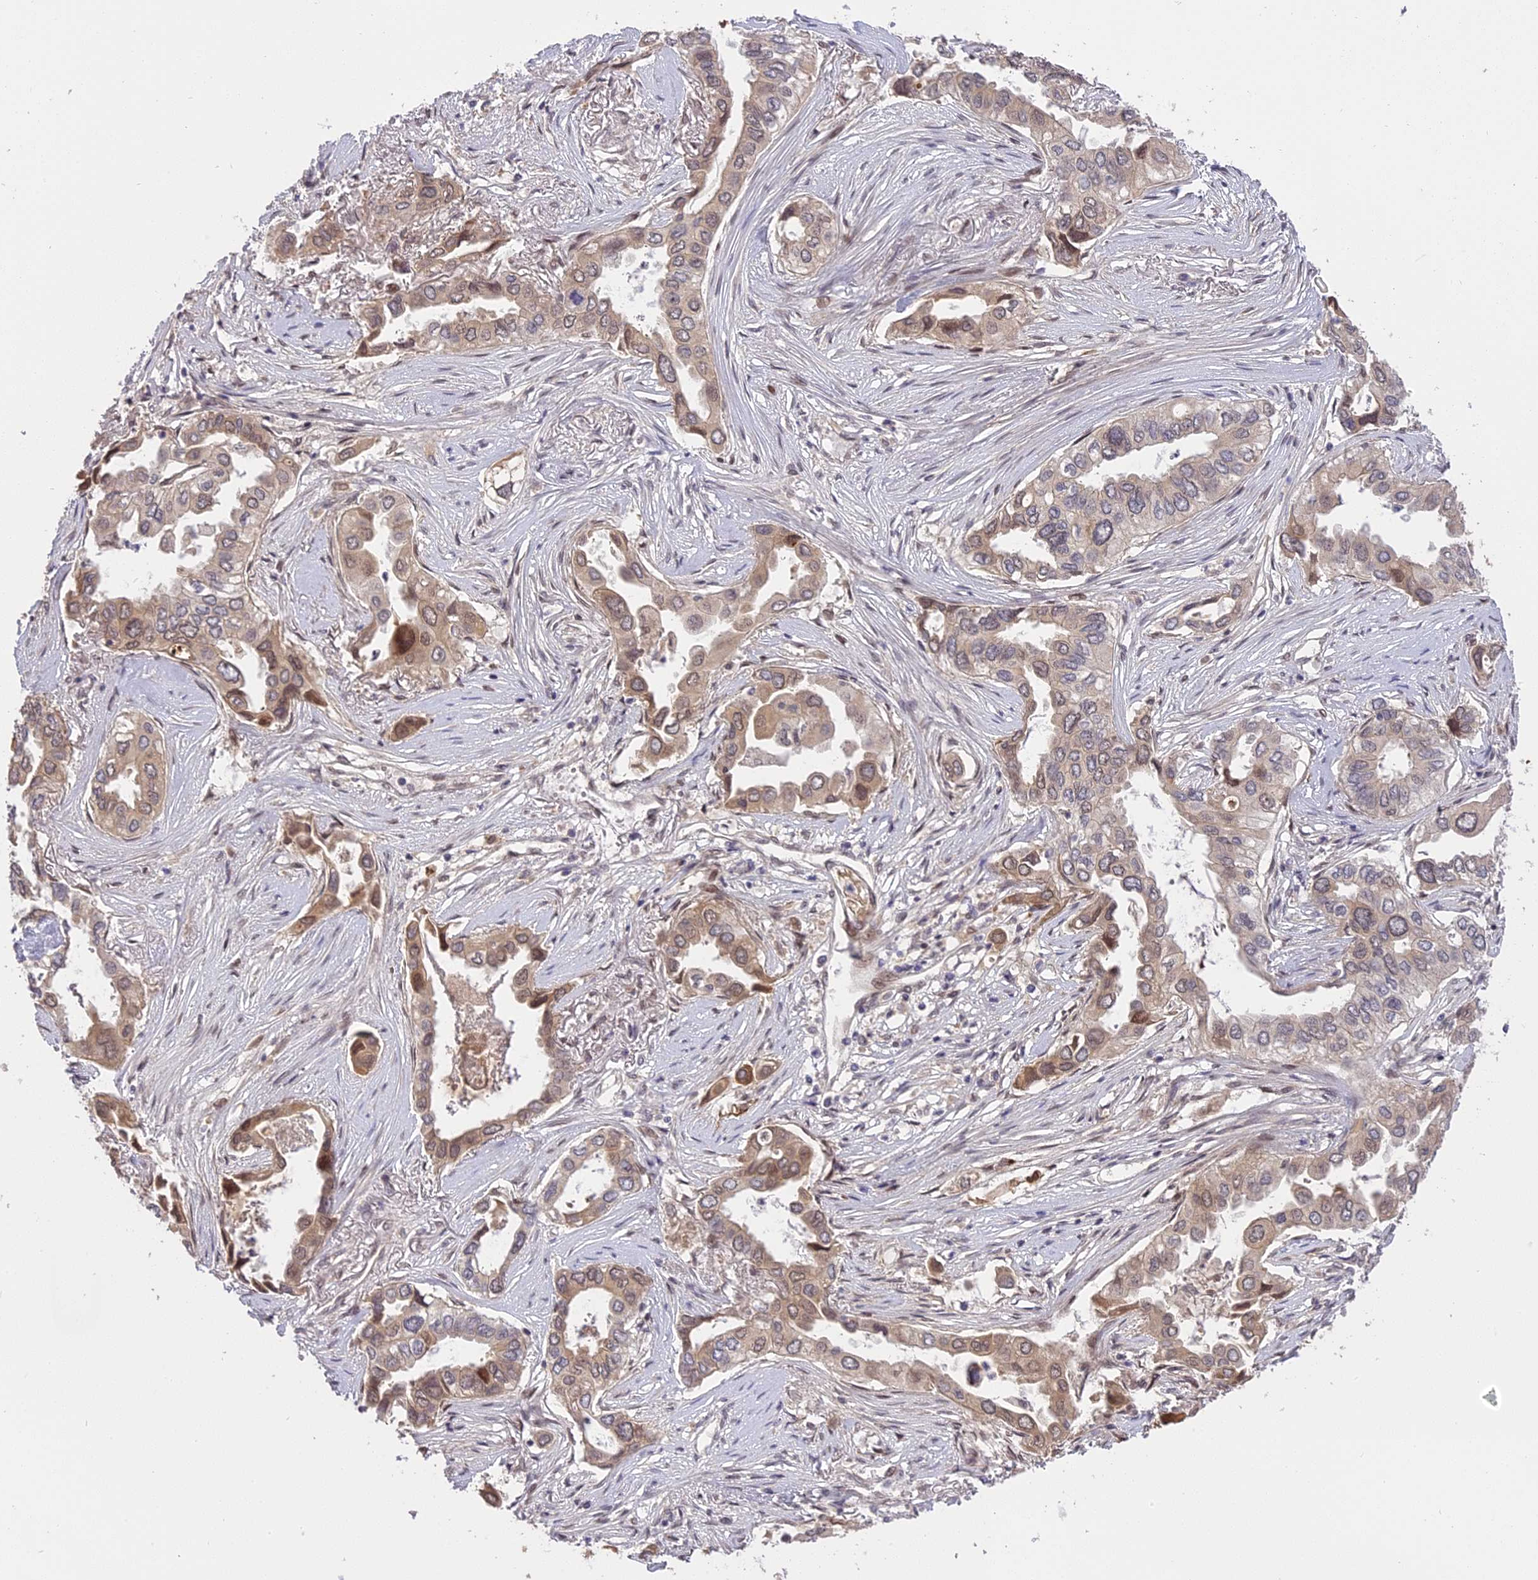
{"staining": {"intensity": "moderate", "quantity": "<25%", "location": "cytoplasmic/membranous,nuclear"}, "tissue": "lung cancer", "cell_type": "Tumor cells", "image_type": "cancer", "snomed": [{"axis": "morphology", "description": "Adenocarcinoma, NOS"}, {"axis": "topography", "description": "Lung"}], "caption": "A brown stain shows moderate cytoplasmic/membranous and nuclear staining of a protein in human lung adenocarcinoma tumor cells.", "gene": "PRELID2", "patient": {"sex": "female", "age": 76}}